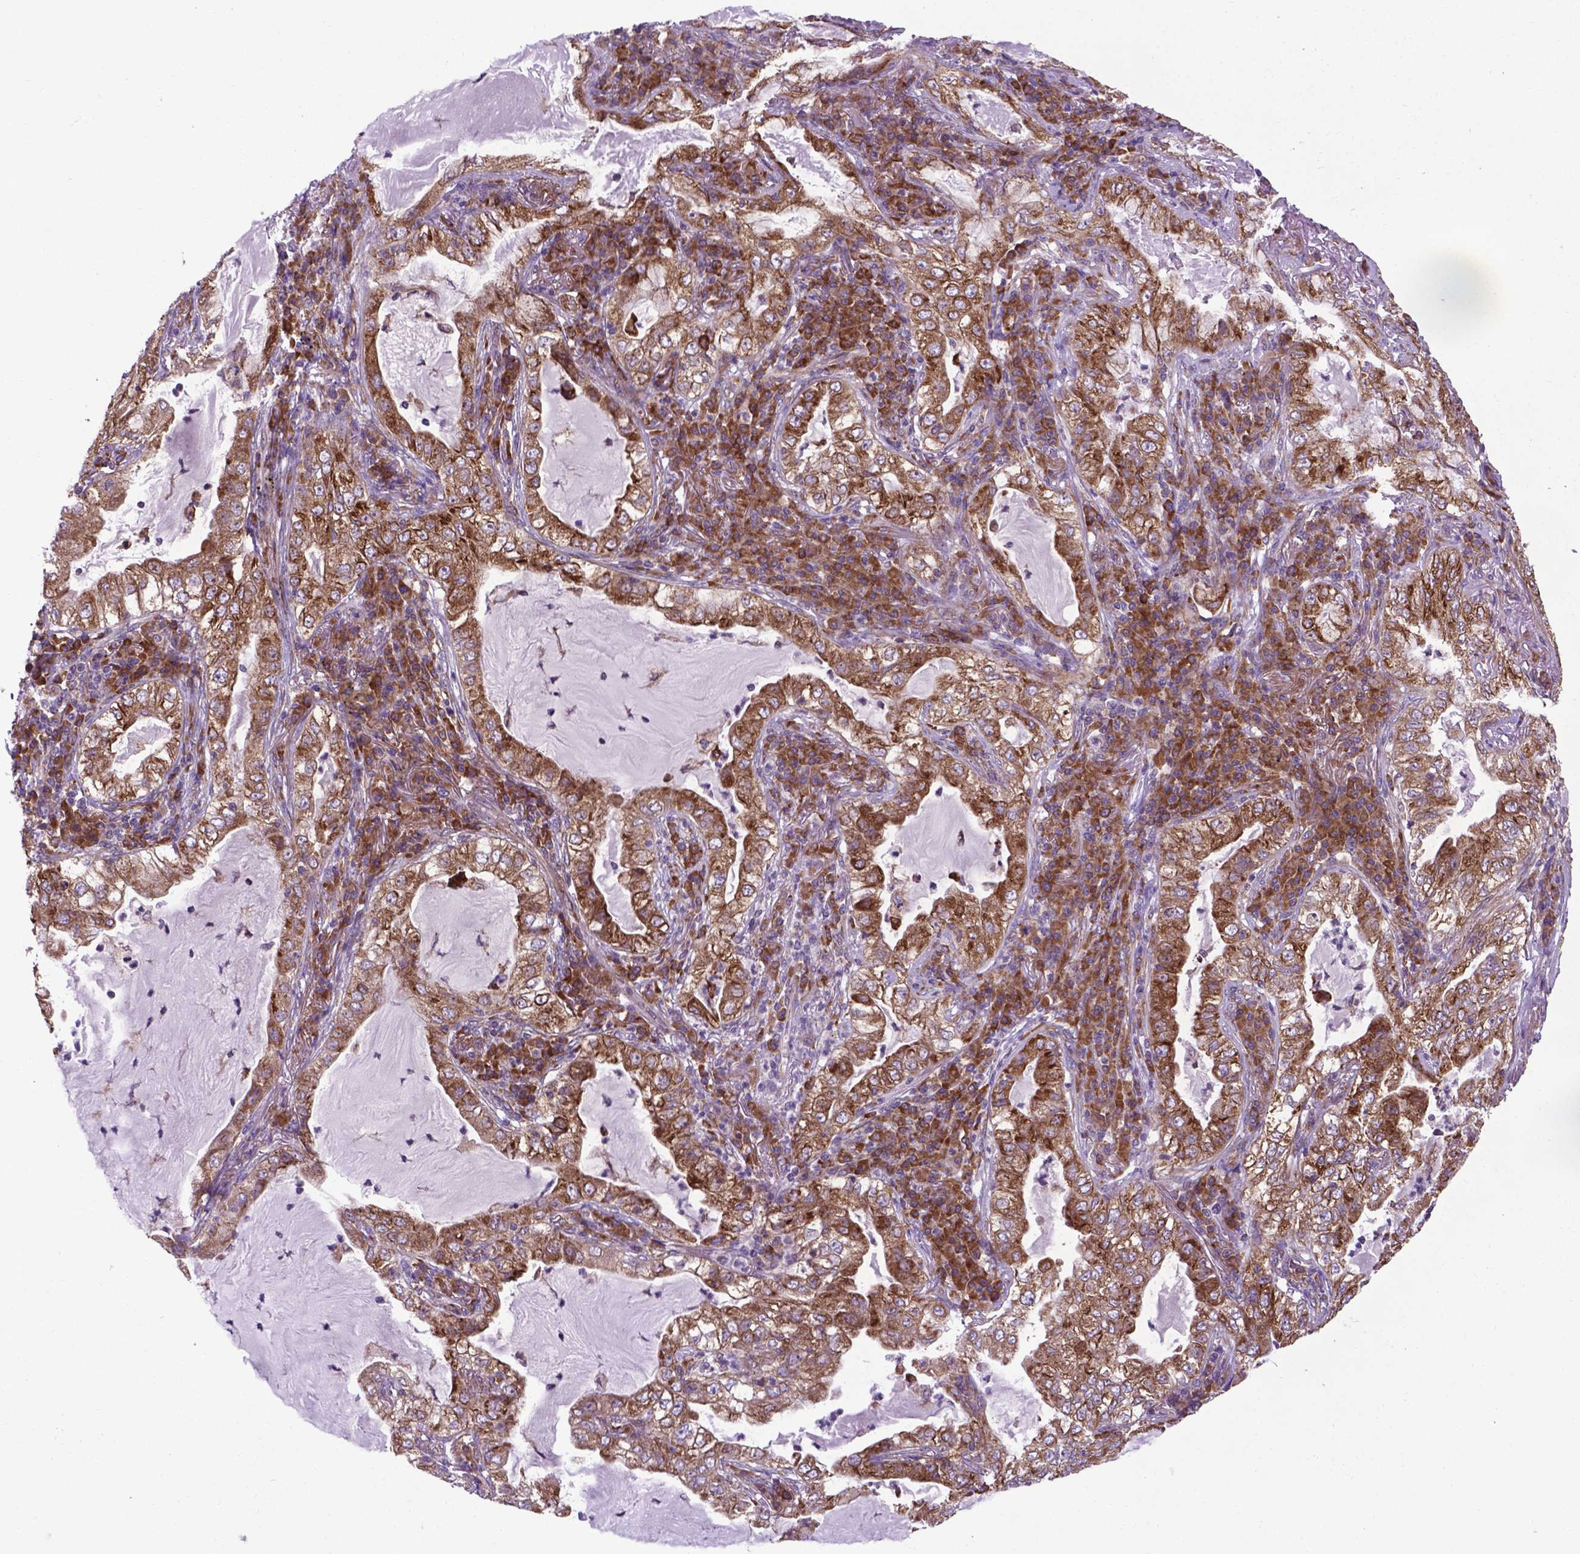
{"staining": {"intensity": "moderate", "quantity": ">75%", "location": "cytoplasmic/membranous"}, "tissue": "lung cancer", "cell_type": "Tumor cells", "image_type": "cancer", "snomed": [{"axis": "morphology", "description": "Adenocarcinoma, NOS"}, {"axis": "topography", "description": "Lung"}], "caption": "Immunohistochemistry photomicrograph of human lung cancer (adenocarcinoma) stained for a protein (brown), which displays medium levels of moderate cytoplasmic/membranous staining in about >75% of tumor cells.", "gene": "WDR83OS", "patient": {"sex": "female", "age": 73}}